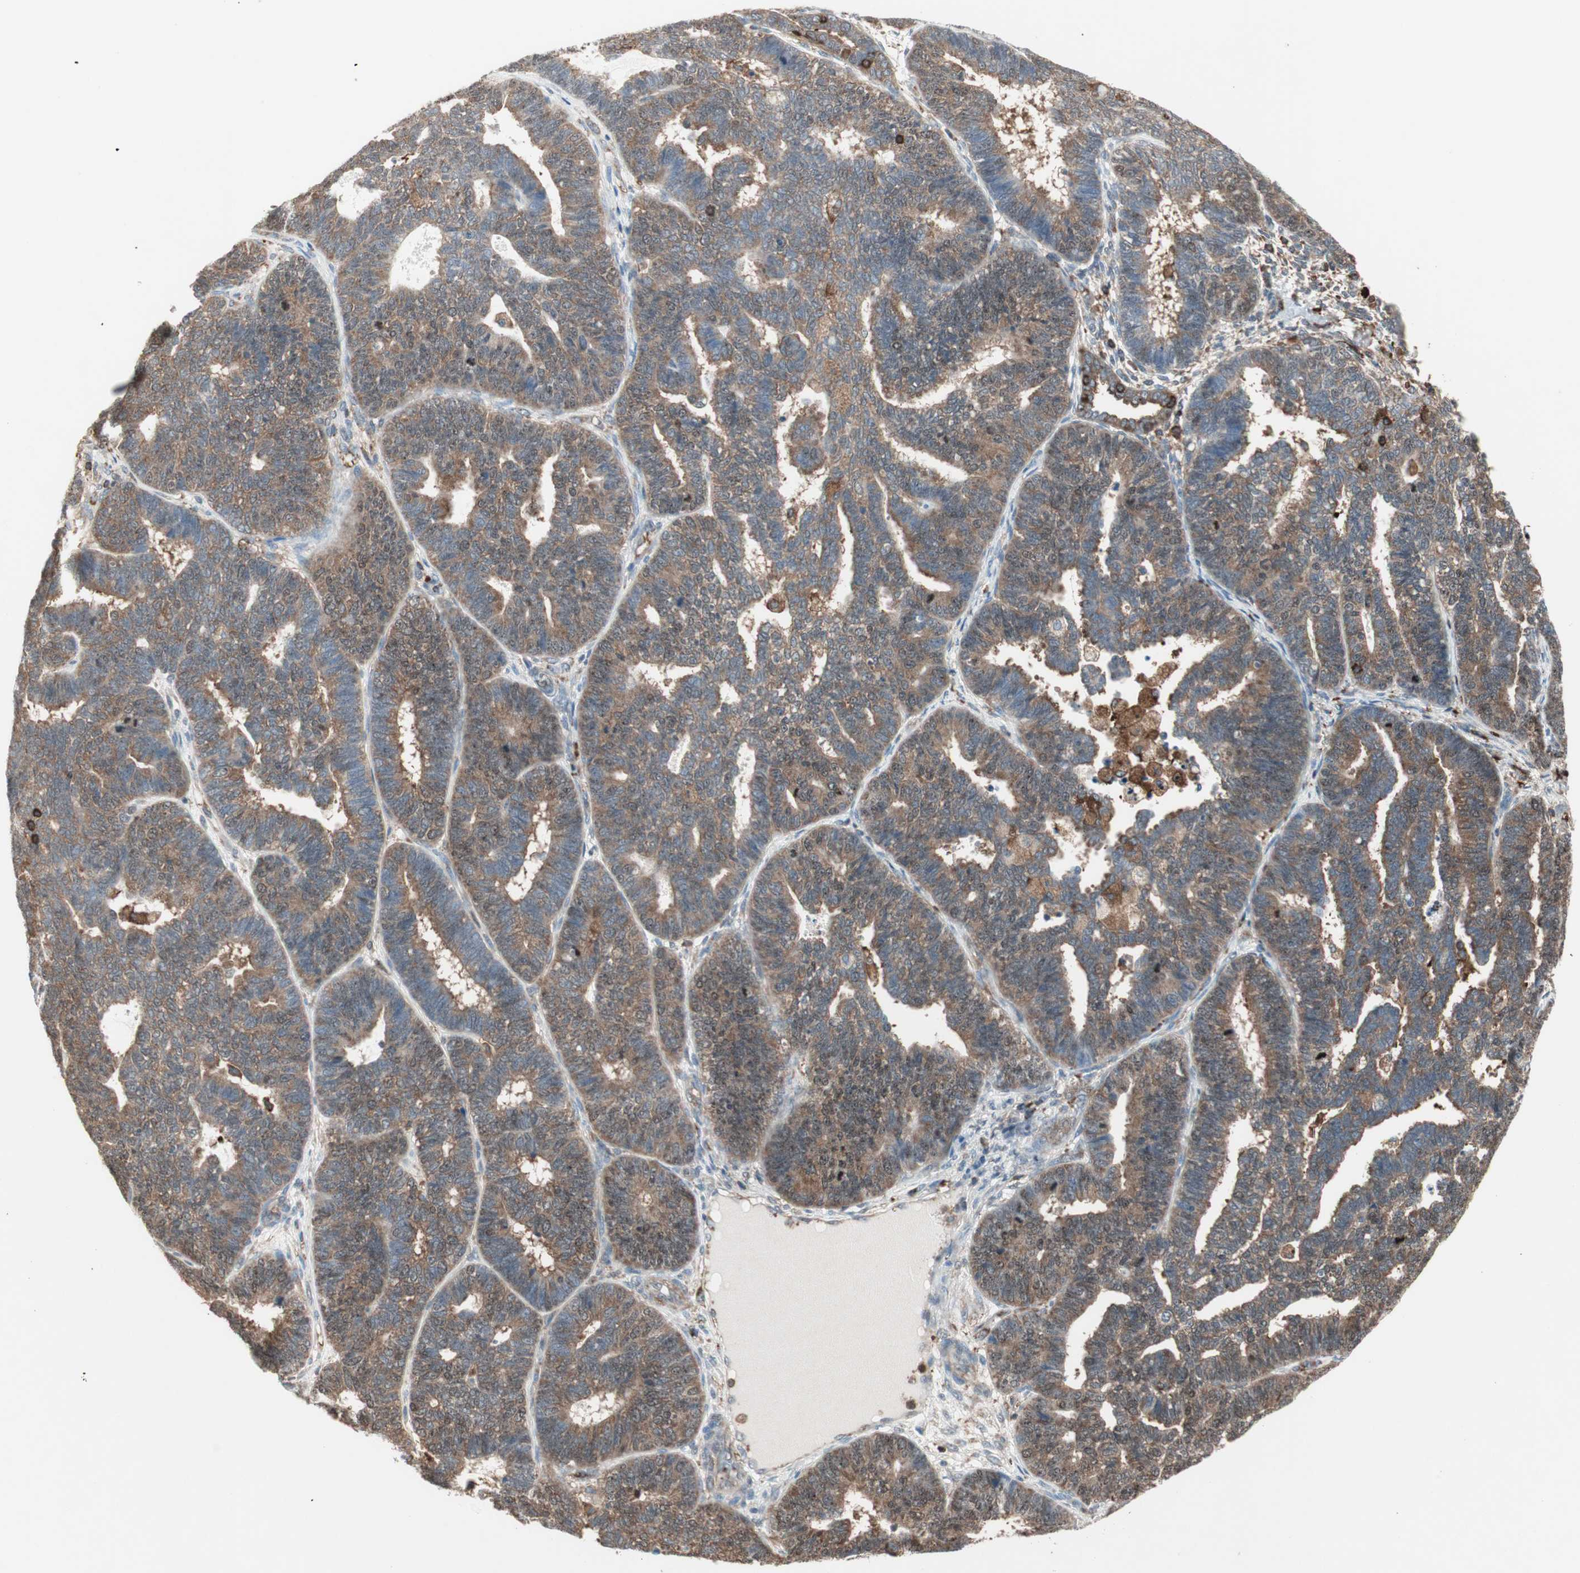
{"staining": {"intensity": "moderate", "quantity": ">75%", "location": "cytoplasmic/membranous,nuclear"}, "tissue": "endometrial cancer", "cell_type": "Tumor cells", "image_type": "cancer", "snomed": [{"axis": "morphology", "description": "Adenocarcinoma, NOS"}, {"axis": "topography", "description": "Endometrium"}], "caption": "Adenocarcinoma (endometrial) stained with a brown dye shows moderate cytoplasmic/membranous and nuclear positive positivity in approximately >75% of tumor cells.", "gene": "MMP3", "patient": {"sex": "female", "age": 70}}